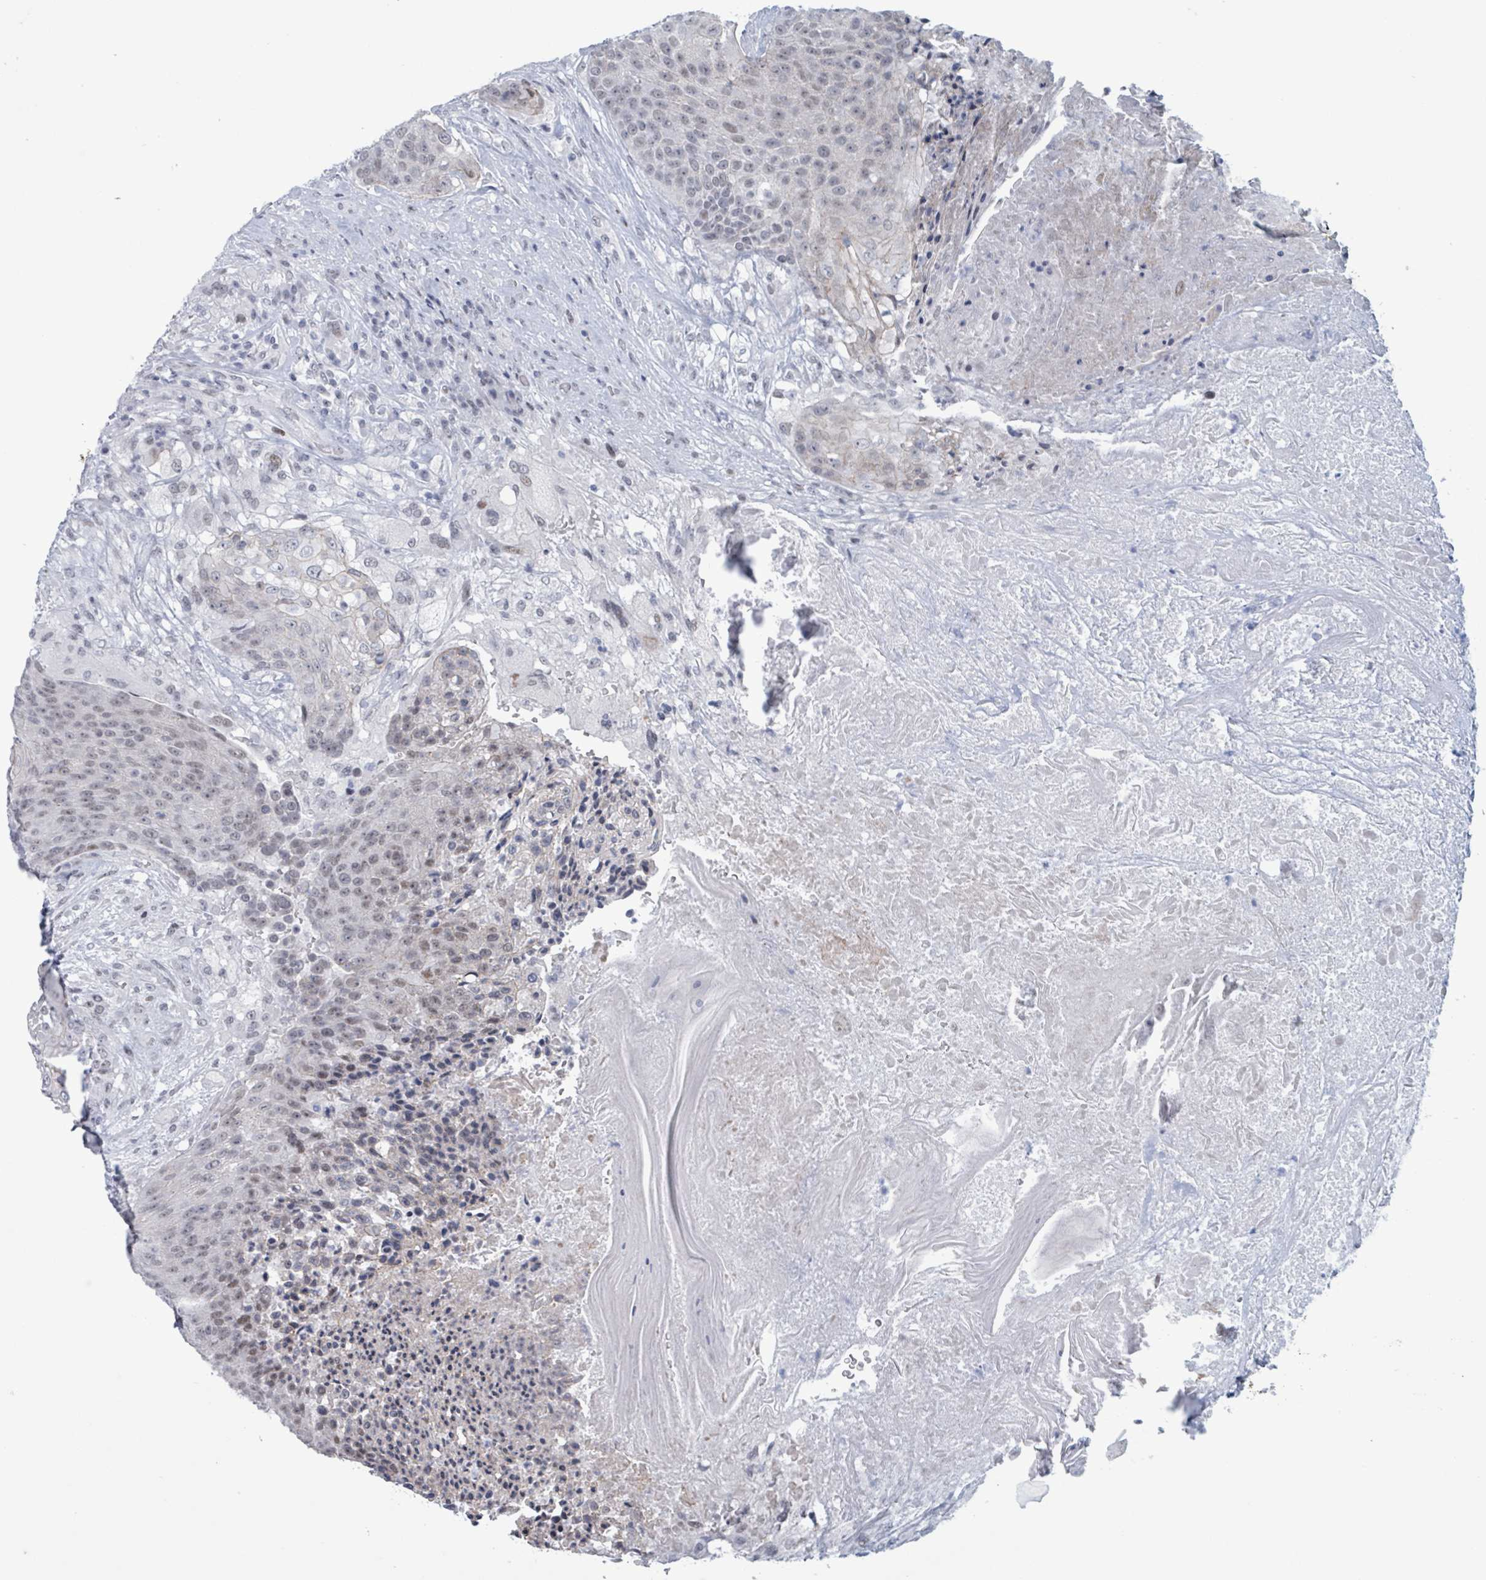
{"staining": {"intensity": "weak", "quantity": "25%-75%", "location": "nuclear"}, "tissue": "urothelial cancer", "cell_type": "Tumor cells", "image_type": "cancer", "snomed": [{"axis": "morphology", "description": "Urothelial carcinoma, High grade"}, {"axis": "topography", "description": "Urinary bladder"}], "caption": "Immunohistochemical staining of human urothelial cancer exhibits low levels of weak nuclear positivity in about 25%-75% of tumor cells. (DAB IHC with brightfield microscopy, high magnification).", "gene": "CT45A5", "patient": {"sex": "female", "age": 63}}